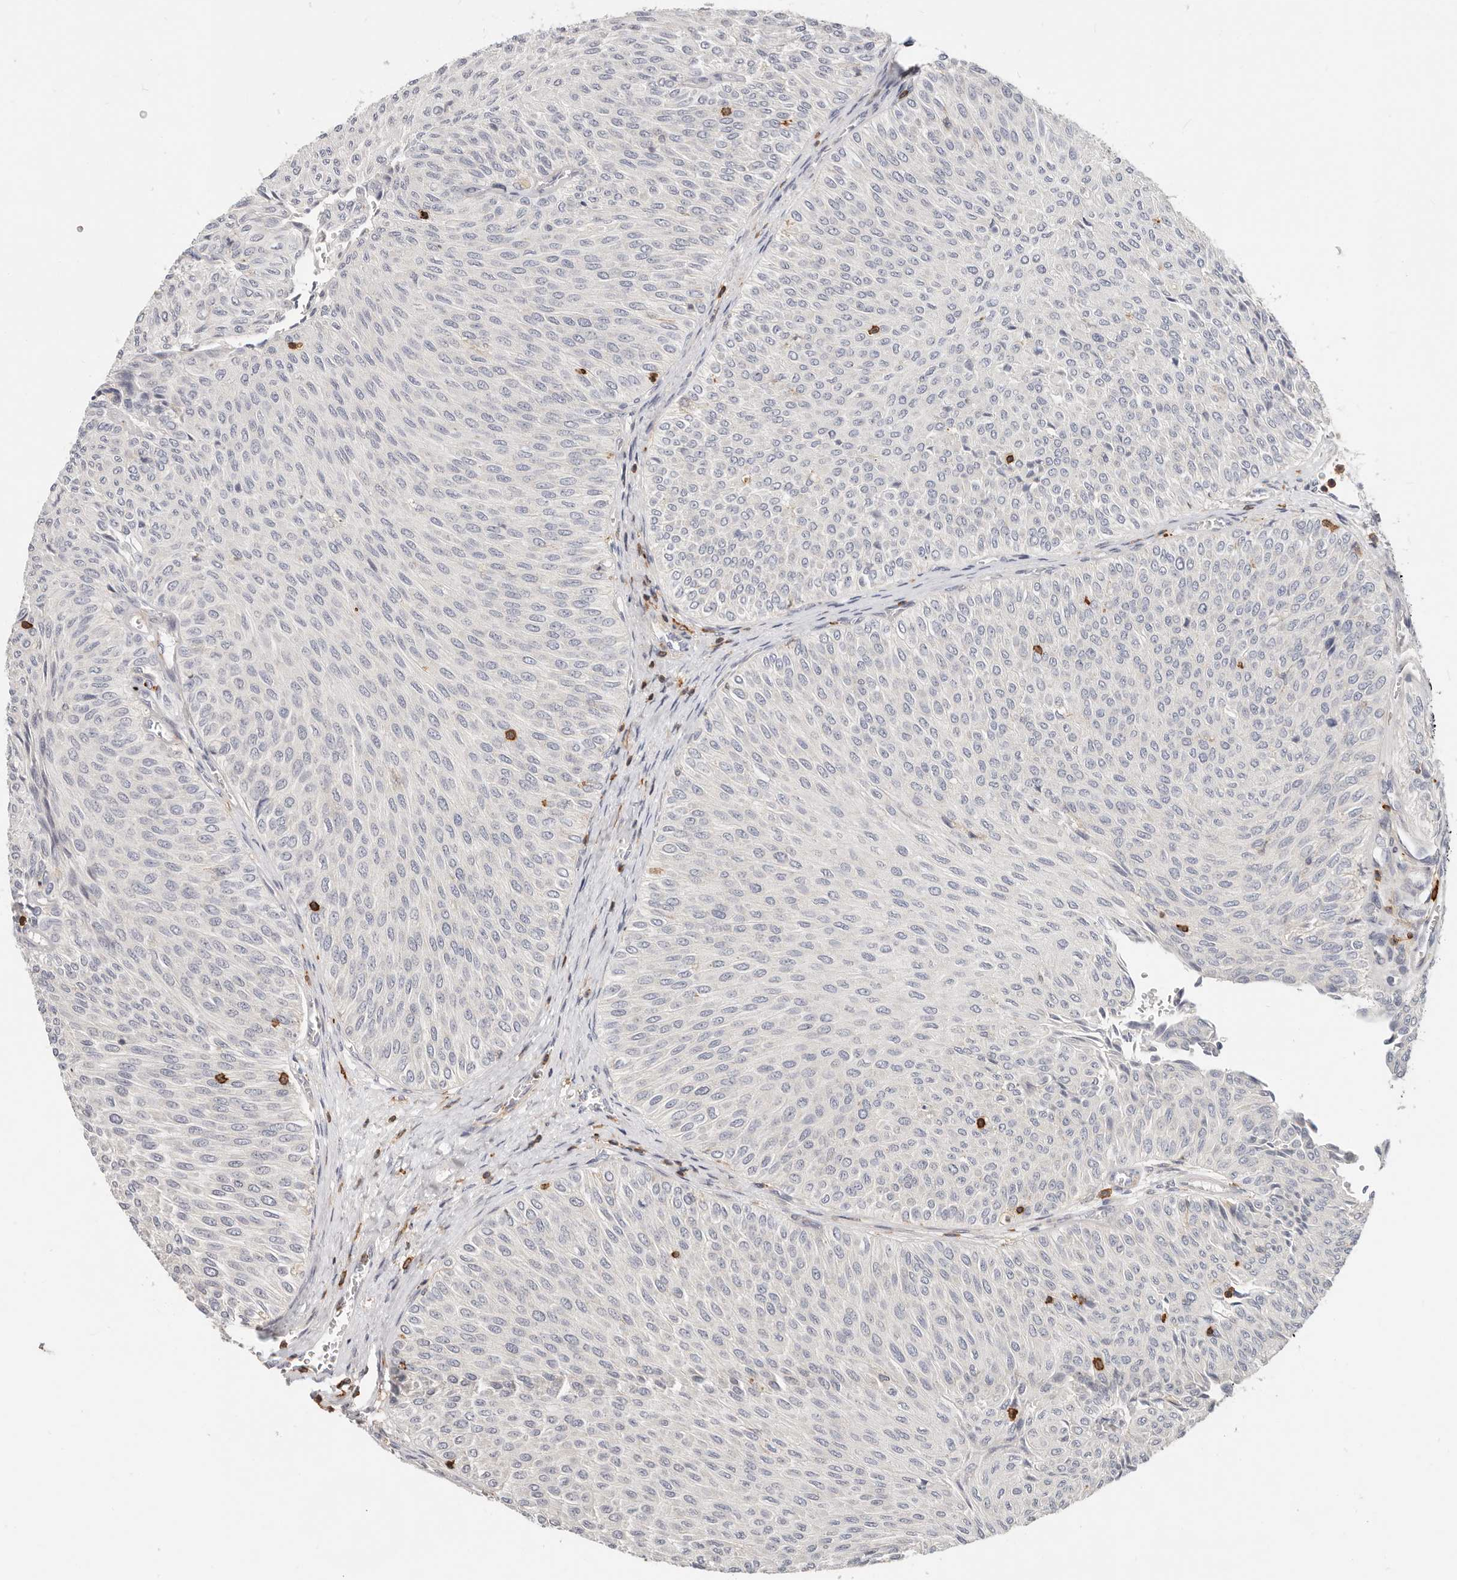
{"staining": {"intensity": "negative", "quantity": "none", "location": "none"}, "tissue": "urothelial cancer", "cell_type": "Tumor cells", "image_type": "cancer", "snomed": [{"axis": "morphology", "description": "Urothelial carcinoma, Low grade"}, {"axis": "topography", "description": "Urinary bladder"}], "caption": "An immunohistochemistry (IHC) photomicrograph of urothelial cancer is shown. There is no staining in tumor cells of urothelial cancer. (DAB (3,3'-diaminobenzidine) immunohistochemistry (IHC) visualized using brightfield microscopy, high magnification).", "gene": "TMEM63B", "patient": {"sex": "male", "age": 78}}